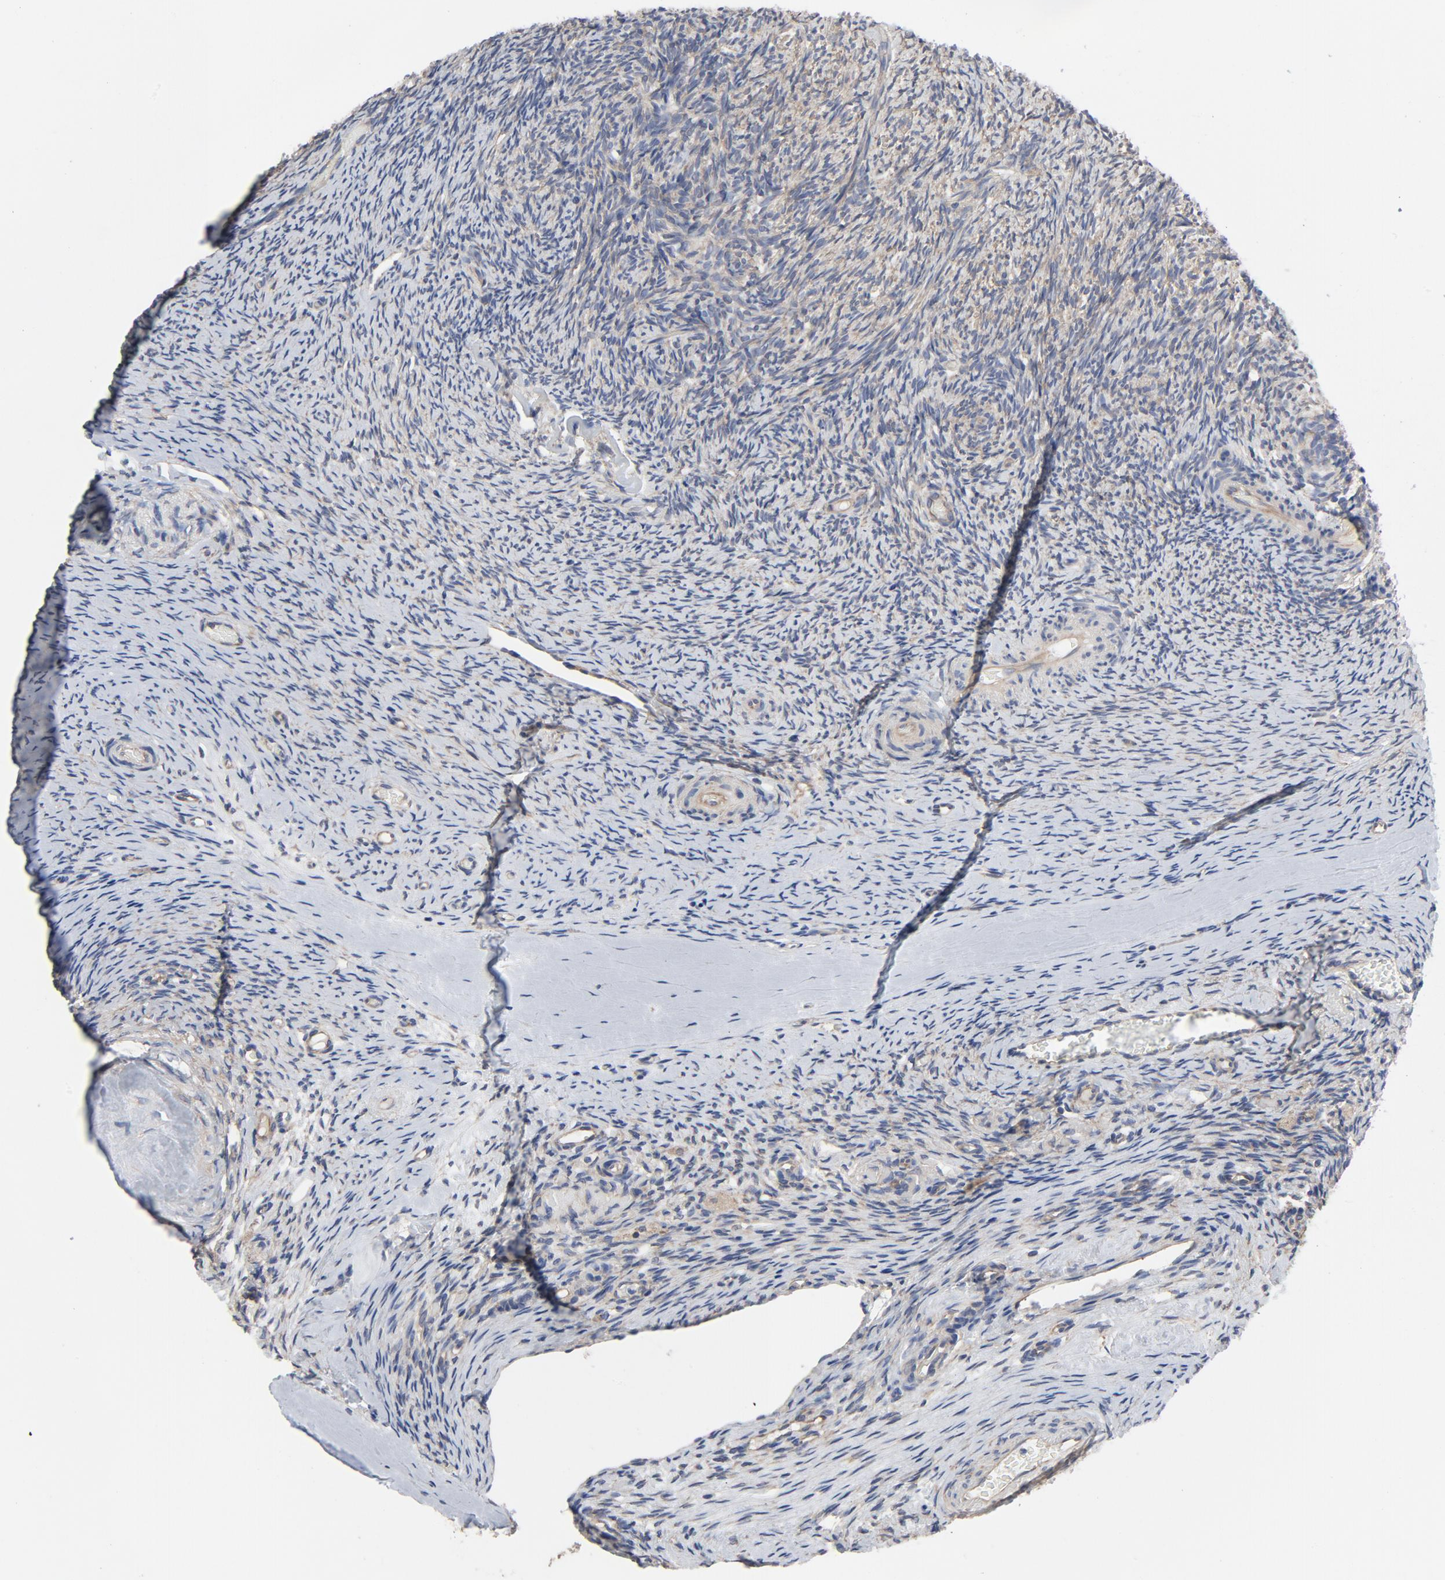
{"staining": {"intensity": "weak", "quantity": "<25%", "location": "cytoplasmic/membranous"}, "tissue": "ovary", "cell_type": "Ovarian stroma cells", "image_type": "normal", "snomed": [{"axis": "morphology", "description": "Normal tissue, NOS"}, {"axis": "topography", "description": "Ovary"}], "caption": "A histopathology image of human ovary is negative for staining in ovarian stroma cells. (DAB immunohistochemistry (IHC) visualized using brightfield microscopy, high magnification).", "gene": "DYNLT3", "patient": {"sex": "female", "age": 60}}